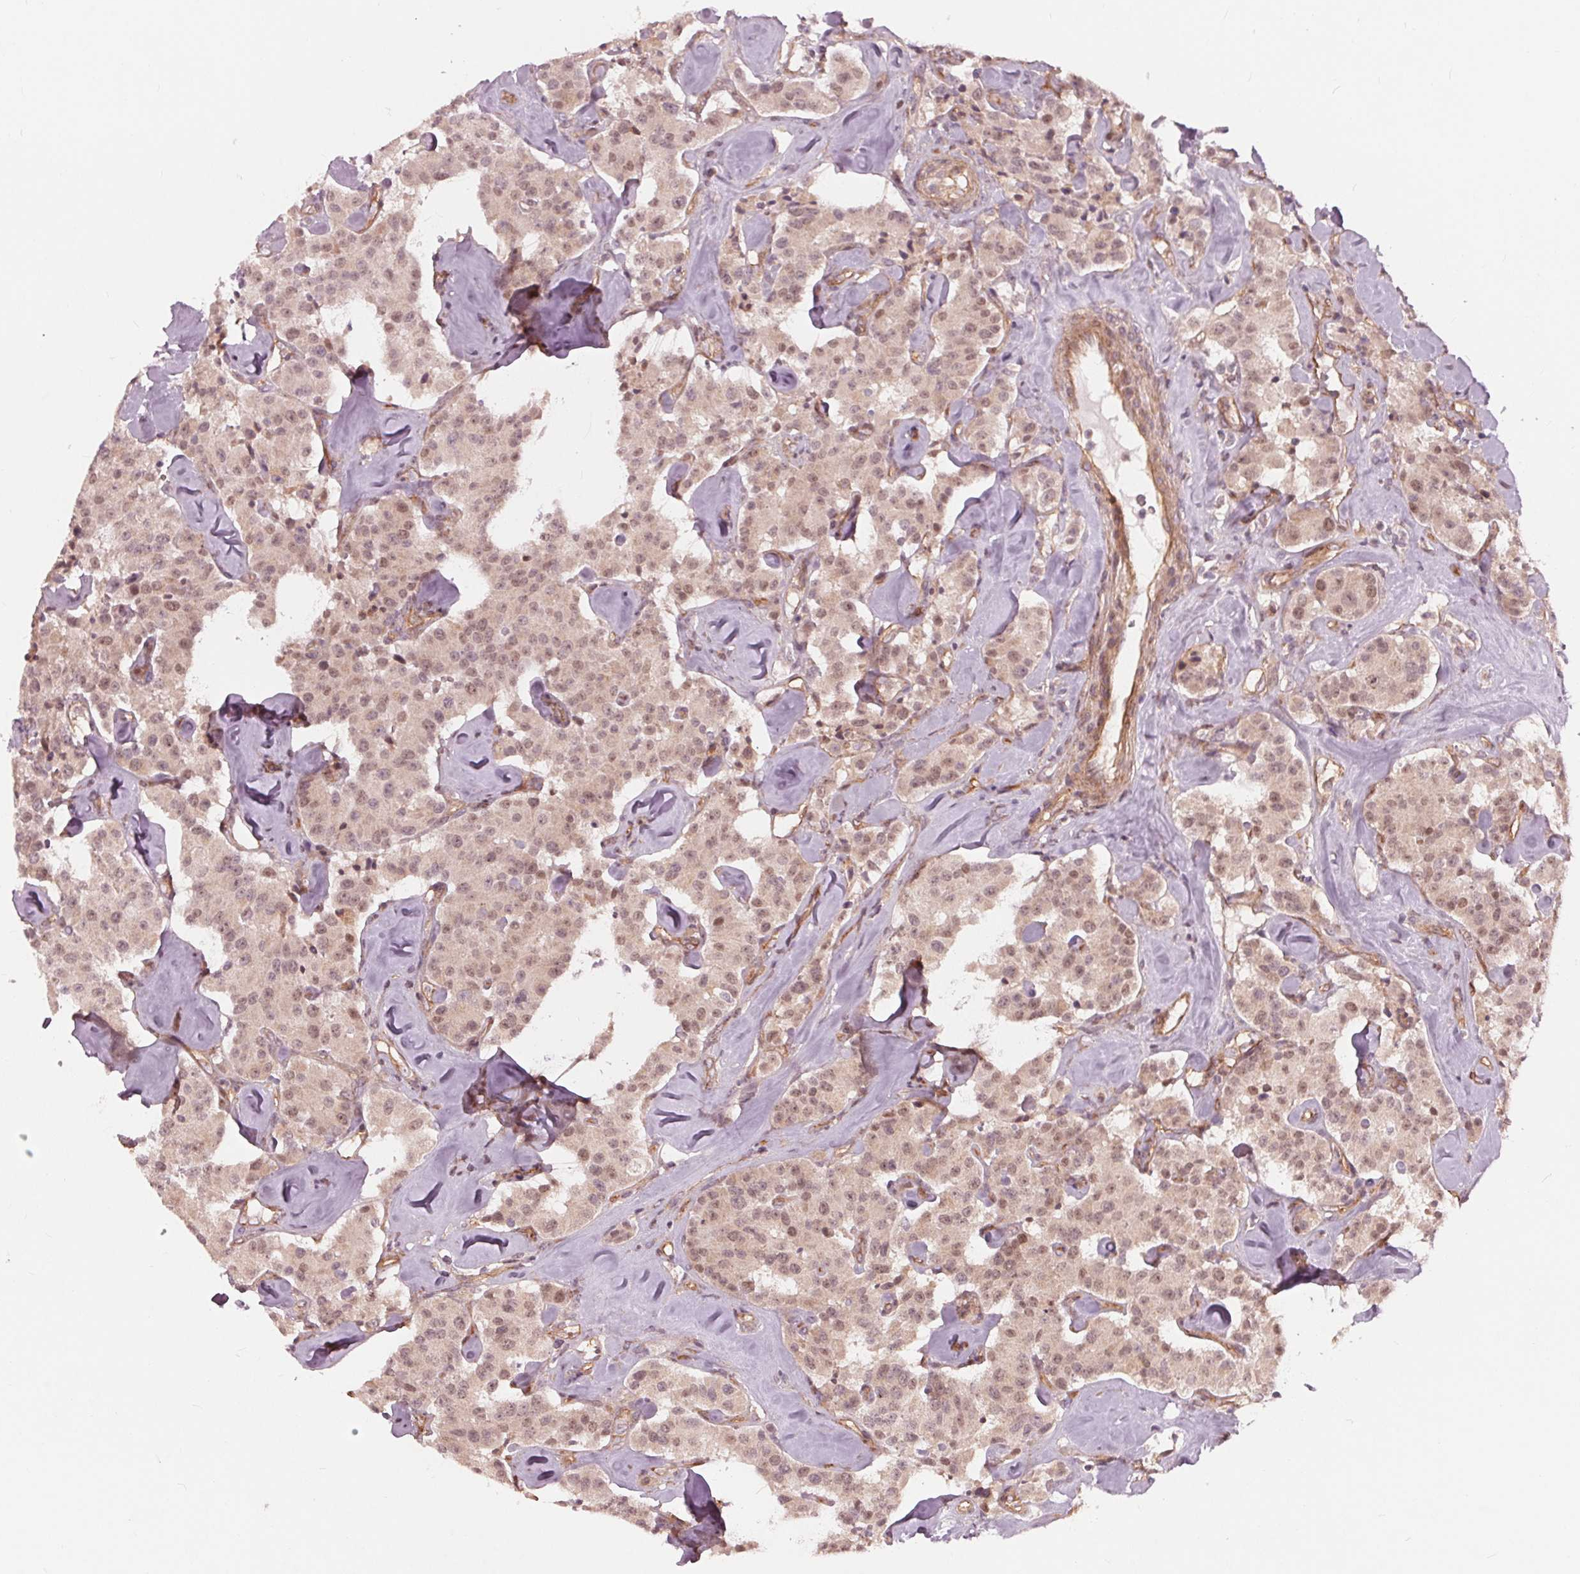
{"staining": {"intensity": "weak", "quantity": "25%-75%", "location": "nuclear"}, "tissue": "carcinoid", "cell_type": "Tumor cells", "image_type": "cancer", "snomed": [{"axis": "morphology", "description": "Carcinoid, malignant, NOS"}, {"axis": "topography", "description": "Pancreas"}], "caption": "Weak nuclear expression is present in approximately 25%-75% of tumor cells in malignant carcinoid. (Stains: DAB in brown, nuclei in blue, Microscopy: brightfield microscopy at high magnification).", "gene": "TXNIP", "patient": {"sex": "male", "age": 41}}